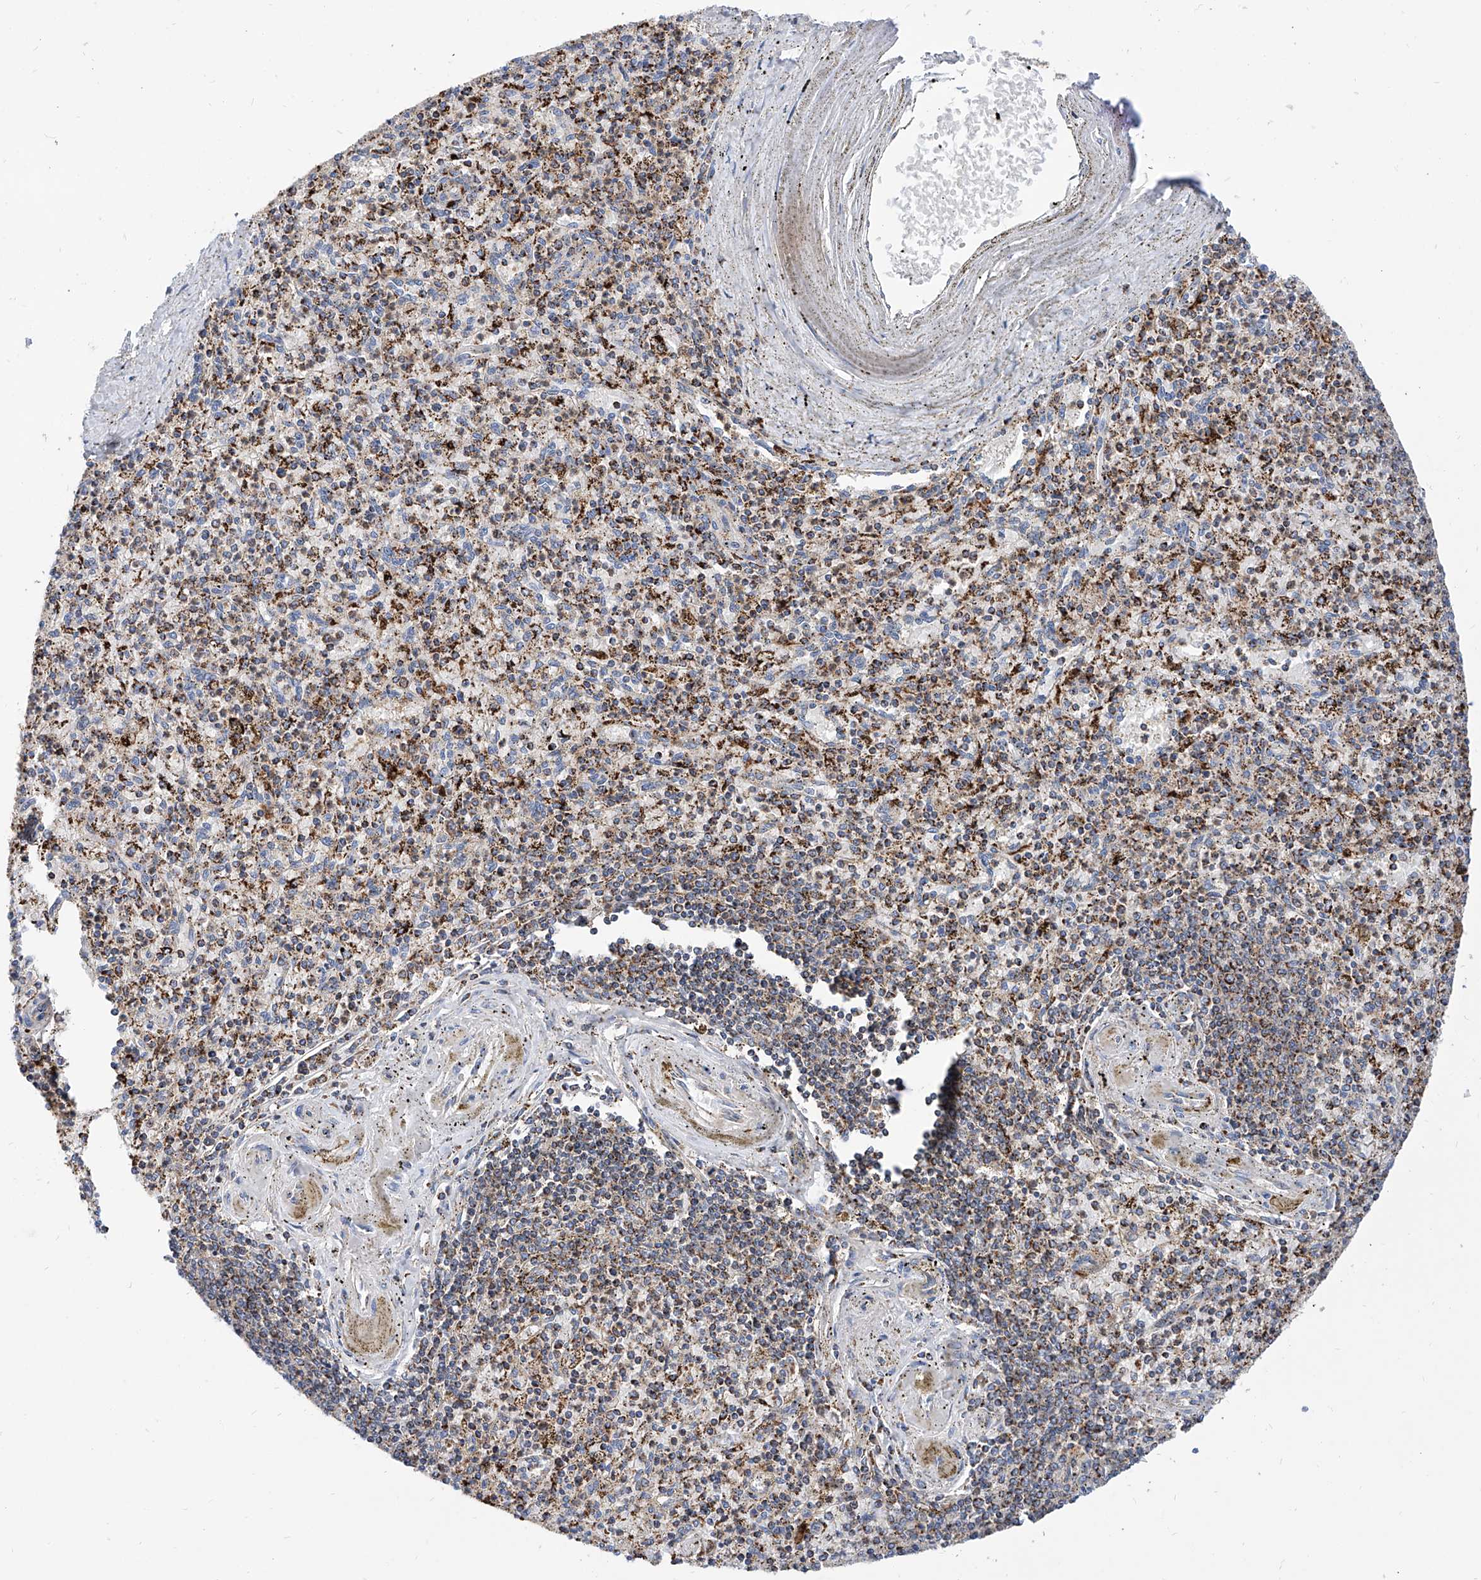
{"staining": {"intensity": "moderate", "quantity": "25%-75%", "location": "cytoplasmic/membranous"}, "tissue": "spleen", "cell_type": "Cells in red pulp", "image_type": "normal", "snomed": [{"axis": "morphology", "description": "Normal tissue, NOS"}, {"axis": "topography", "description": "Spleen"}], "caption": "Cells in red pulp show medium levels of moderate cytoplasmic/membranous positivity in about 25%-75% of cells in benign human spleen.", "gene": "CPNE5", "patient": {"sex": "male", "age": 72}}